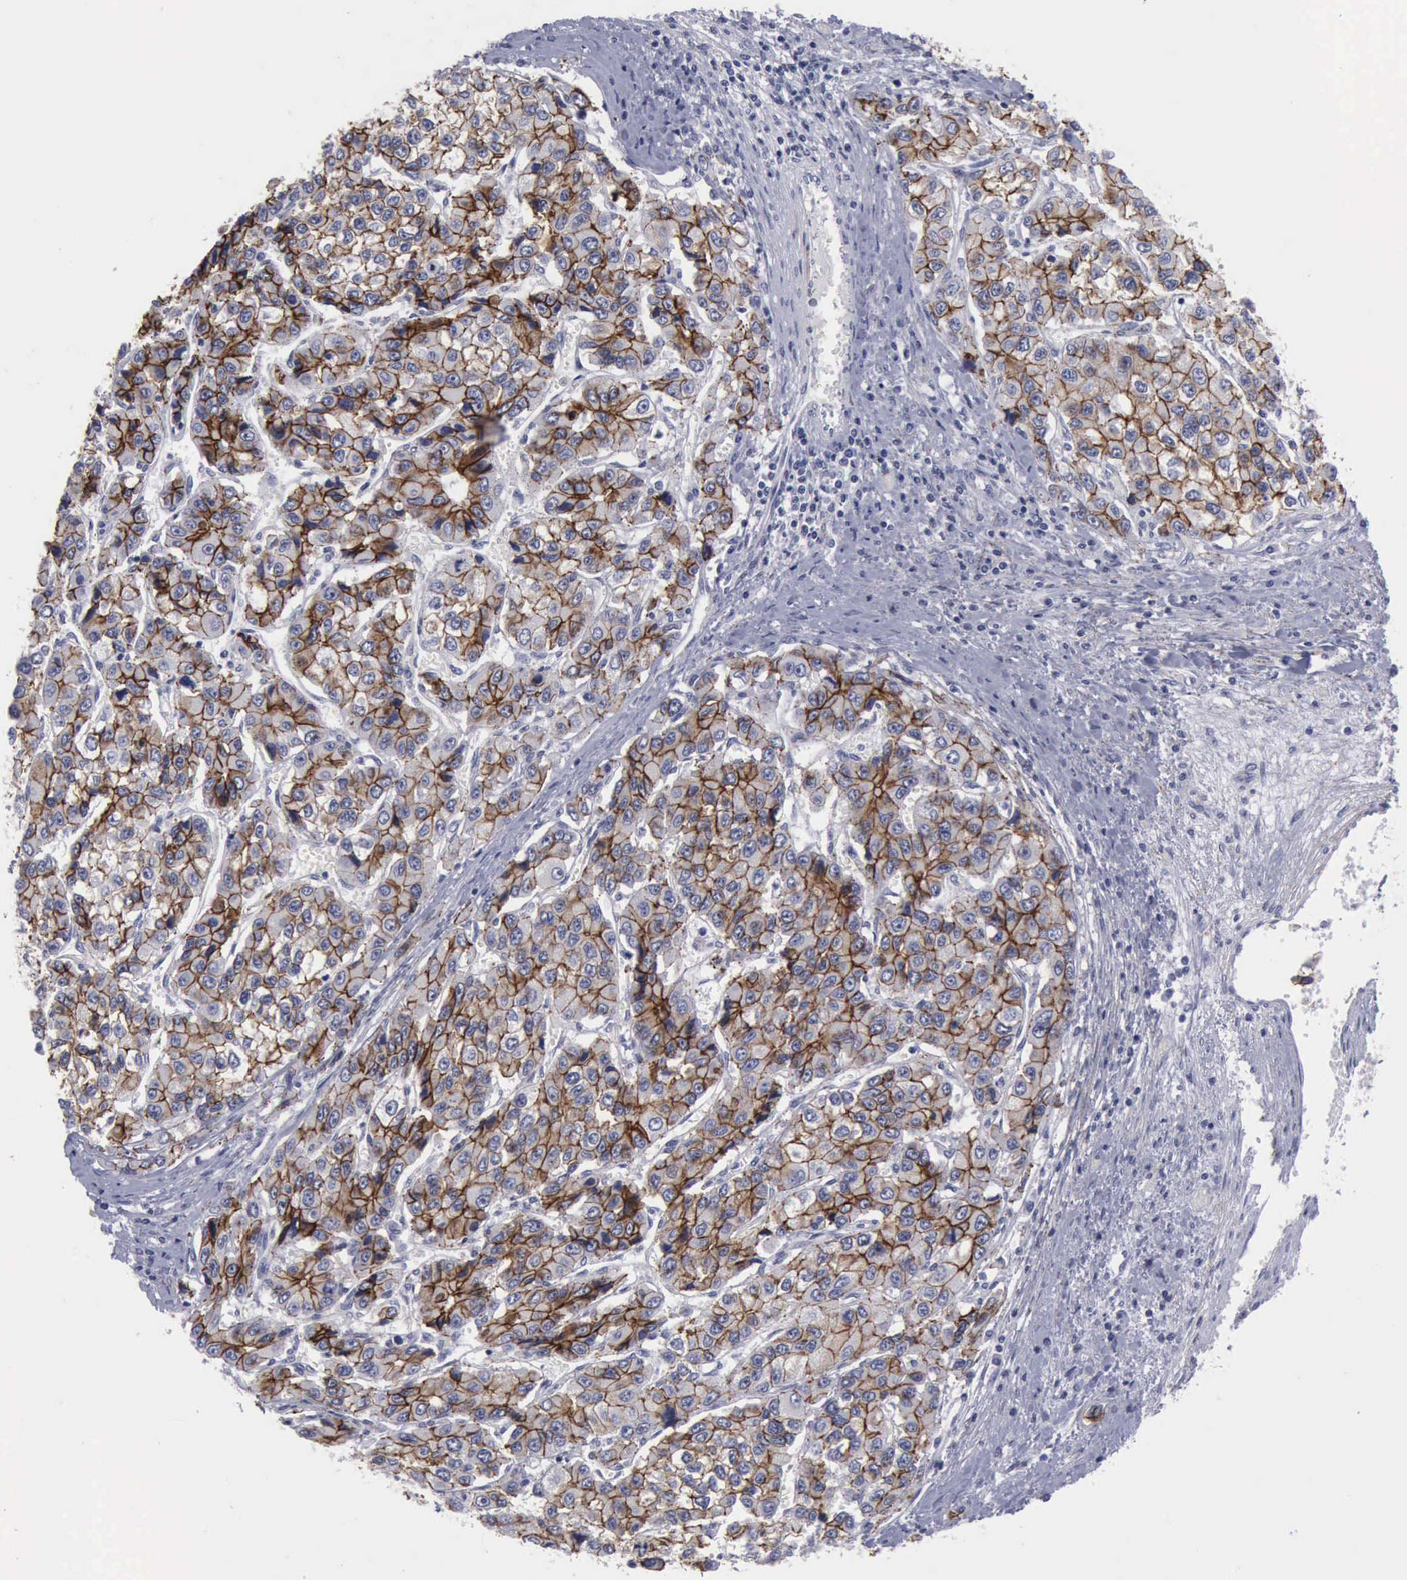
{"staining": {"intensity": "strong", "quantity": ">75%", "location": "cytoplasmic/membranous"}, "tissue": "liver cancer", "cell_type": "Tumor cells", "image_type": "cancer", "snomed": [{"axis": "morphology", "description": "Carcinoma, Hepatocellular, NOS"}, {"axis": "topography", "description": "Liver"}], "caption": "Immunohistochemical staining of liver cancer exhibits high levels of strong cytoplasmic/membranous expression in approximately >75% of tumor cells. Immunohistochemistry (ihc) stains the protein in brown and the nuclei are stained blue.", "gene": "CDH2", "patient": {"sex": "female", "age": 66}}